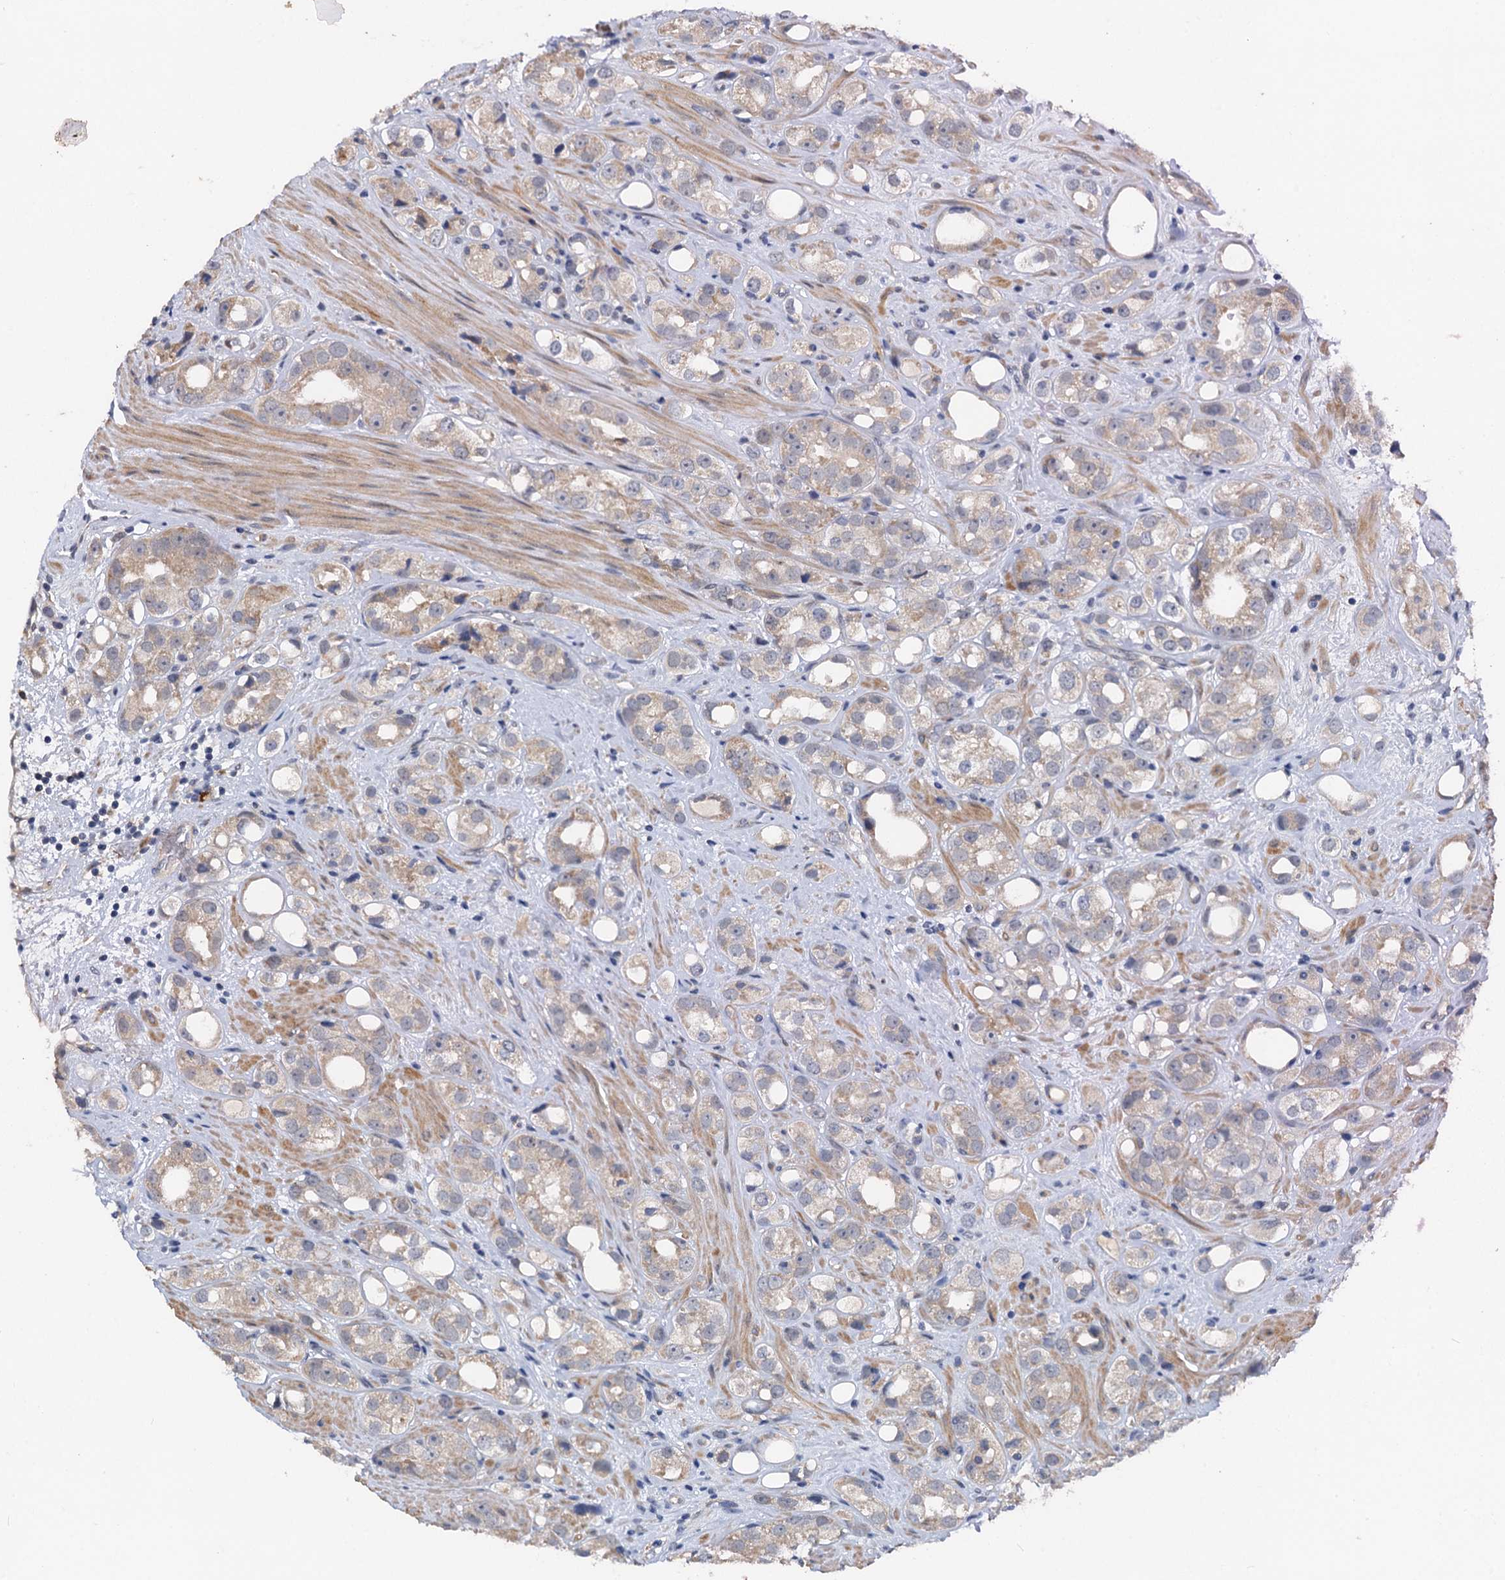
{"staining": {"intensity": "weak", "quantity": "<25%", "location": "cytoplasmic/membranous"}, "tissue": "prostate cancer", "cell_type": "Tumor cells", "image_type": "cancer", "snomed": [{"axis": "morphology", "description": "Adenocarcinoma, NOS"}, {"axis": "topography", "description": "Prostate"}], "caption": "High magnification brightfield microscopy of prostate cancer stained with DAB (3,3'-diaminobenzidine) (brown) and counterstained with hematoxylin (blue): tumor cells show no significant staining.", "gene": "ZNF606", "patient": {"sex": "male", "age": 79}}